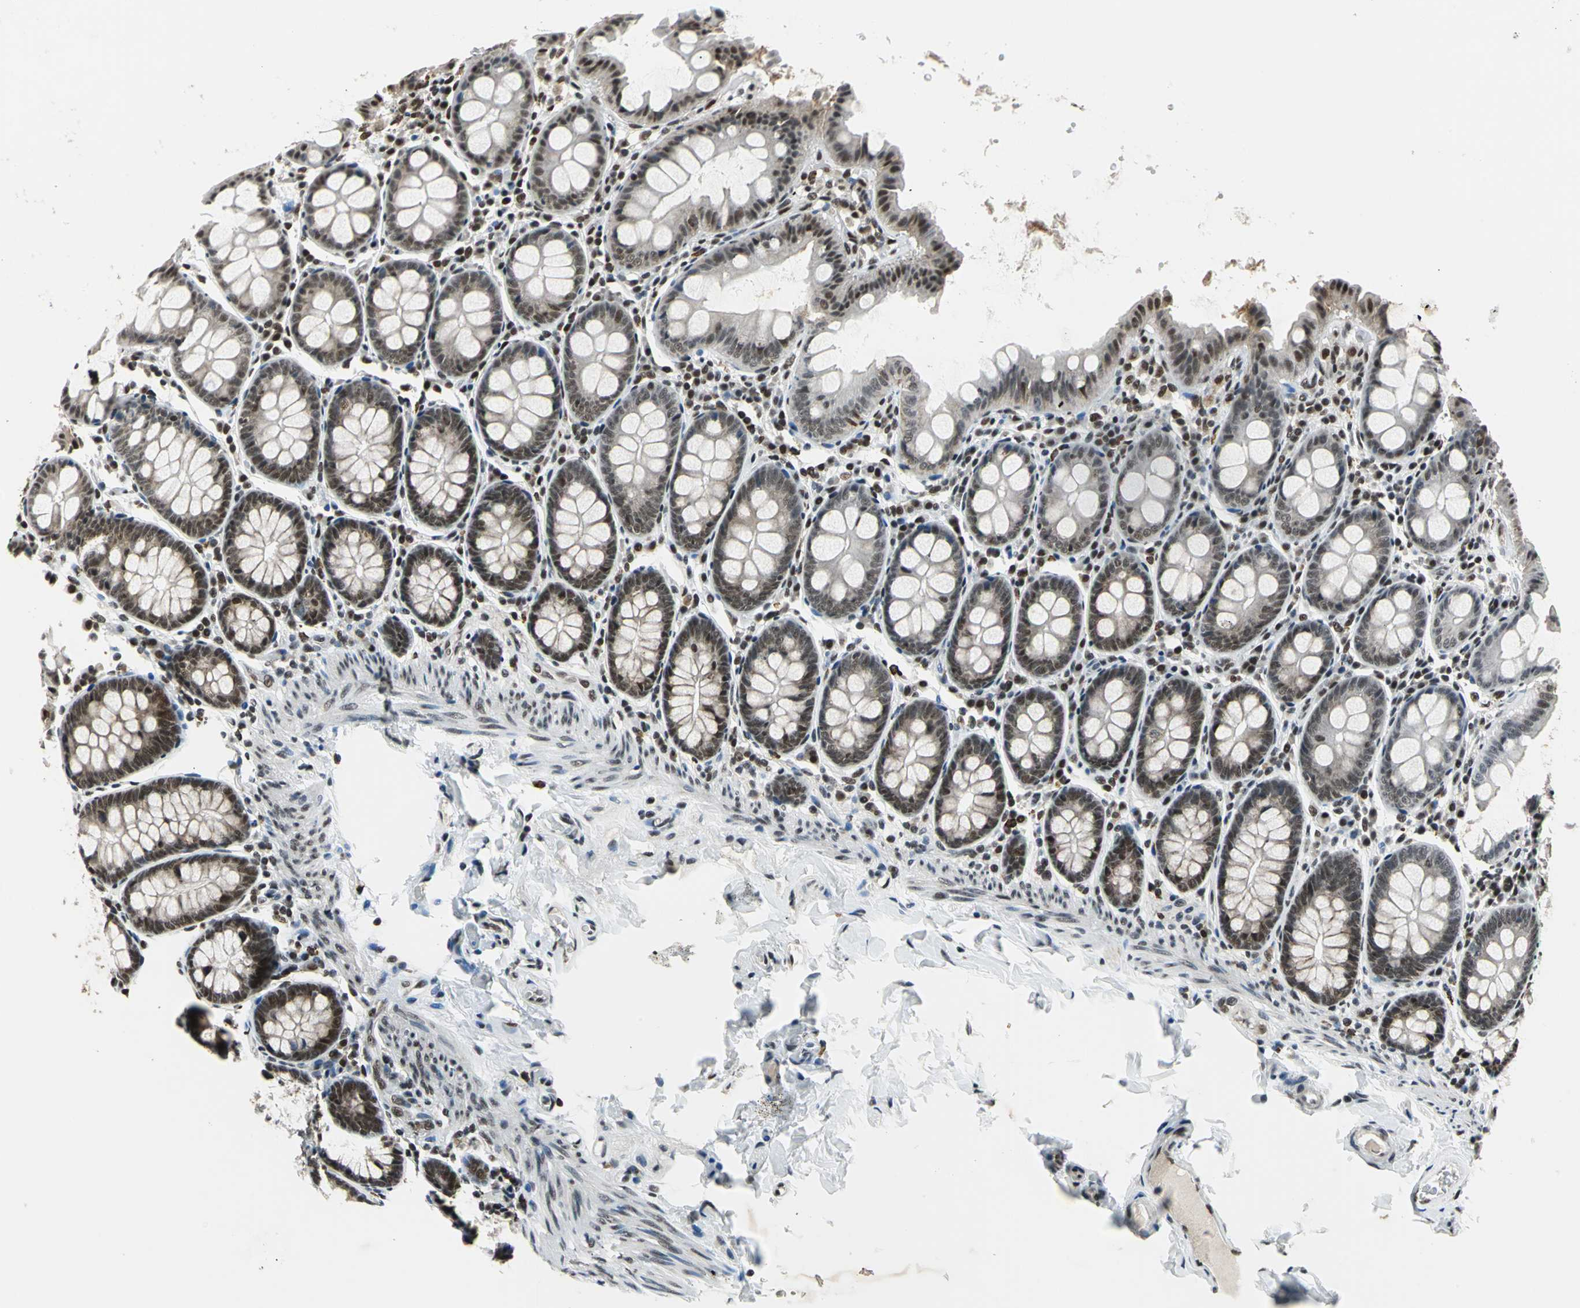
{"staining": {"intensity": "moderate", "quantity": "25%-75%", "location": "nuclear"}, "tissue": "colon", "cell_type": "Endothelial cells", "image_type": "normal", "snomed": [{"axis": "morphology", "description": "Normal tissue, NOS"}, {"axis": "topography", "description": "Colon"}], "caption": "Human colon stained for a protein (brown) displays moderate nuclear positive expression in approximately 25%-75% of endothelial cells.", "gene": "BCLAF1", "patient": {"sex": "female", "age": 61}}